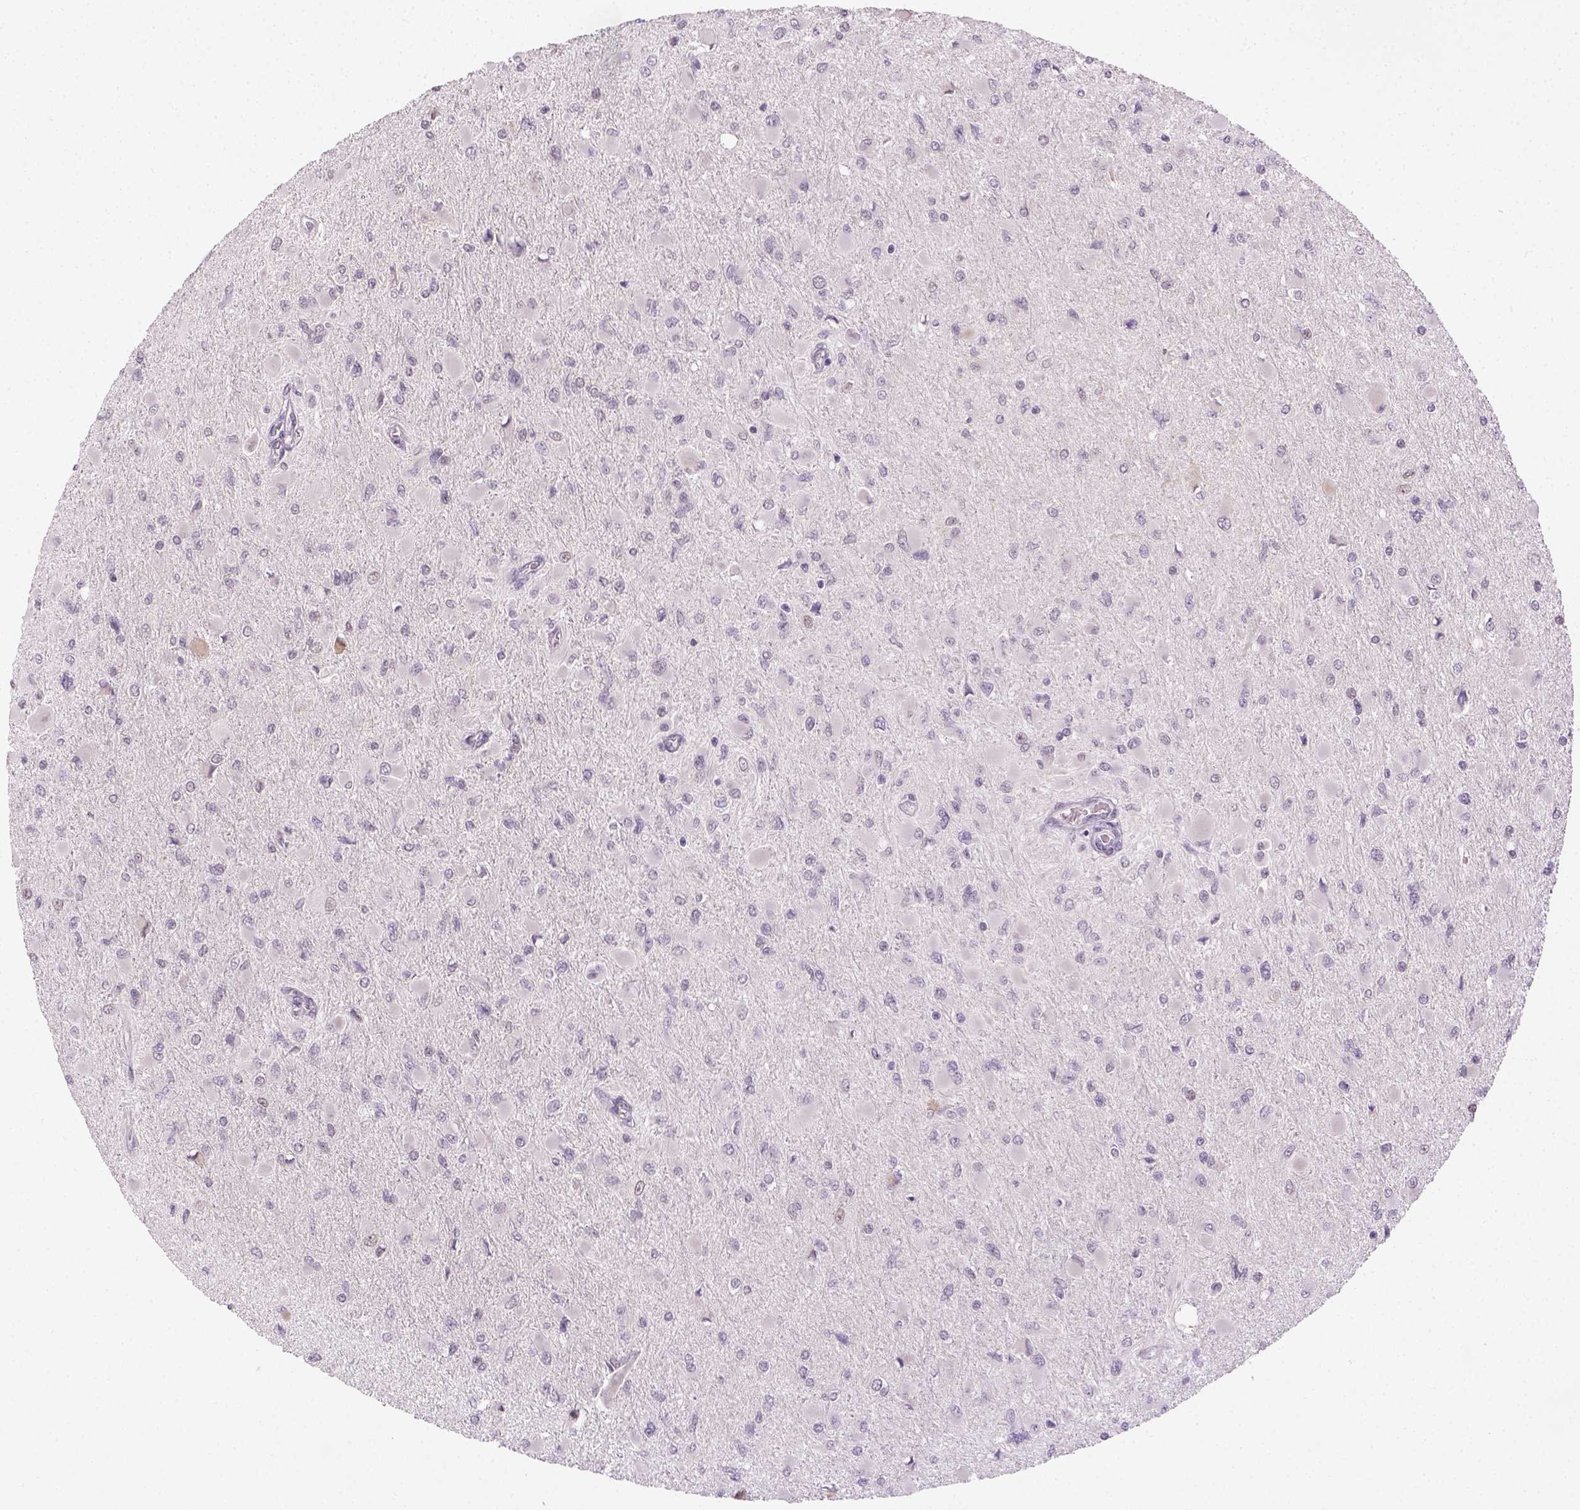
{"staining": {"intensity": "negative", "quantity": "none", "location": "none"}, "tissue": "glioma", "cell_type": "Tumor cells", "image_type": "cancer", "snomed": [{"axis": "morphology", "description": "Glioma, malignant, High grade"}, {"axis": "topography", "description": "Cerebral cortex"}], "caption": "IHC of human high-grade glioma (malignant) displays no expression in tumor cells.", "gene": "MAGEB3", "patient": {"sex": "female", "age": 36}}